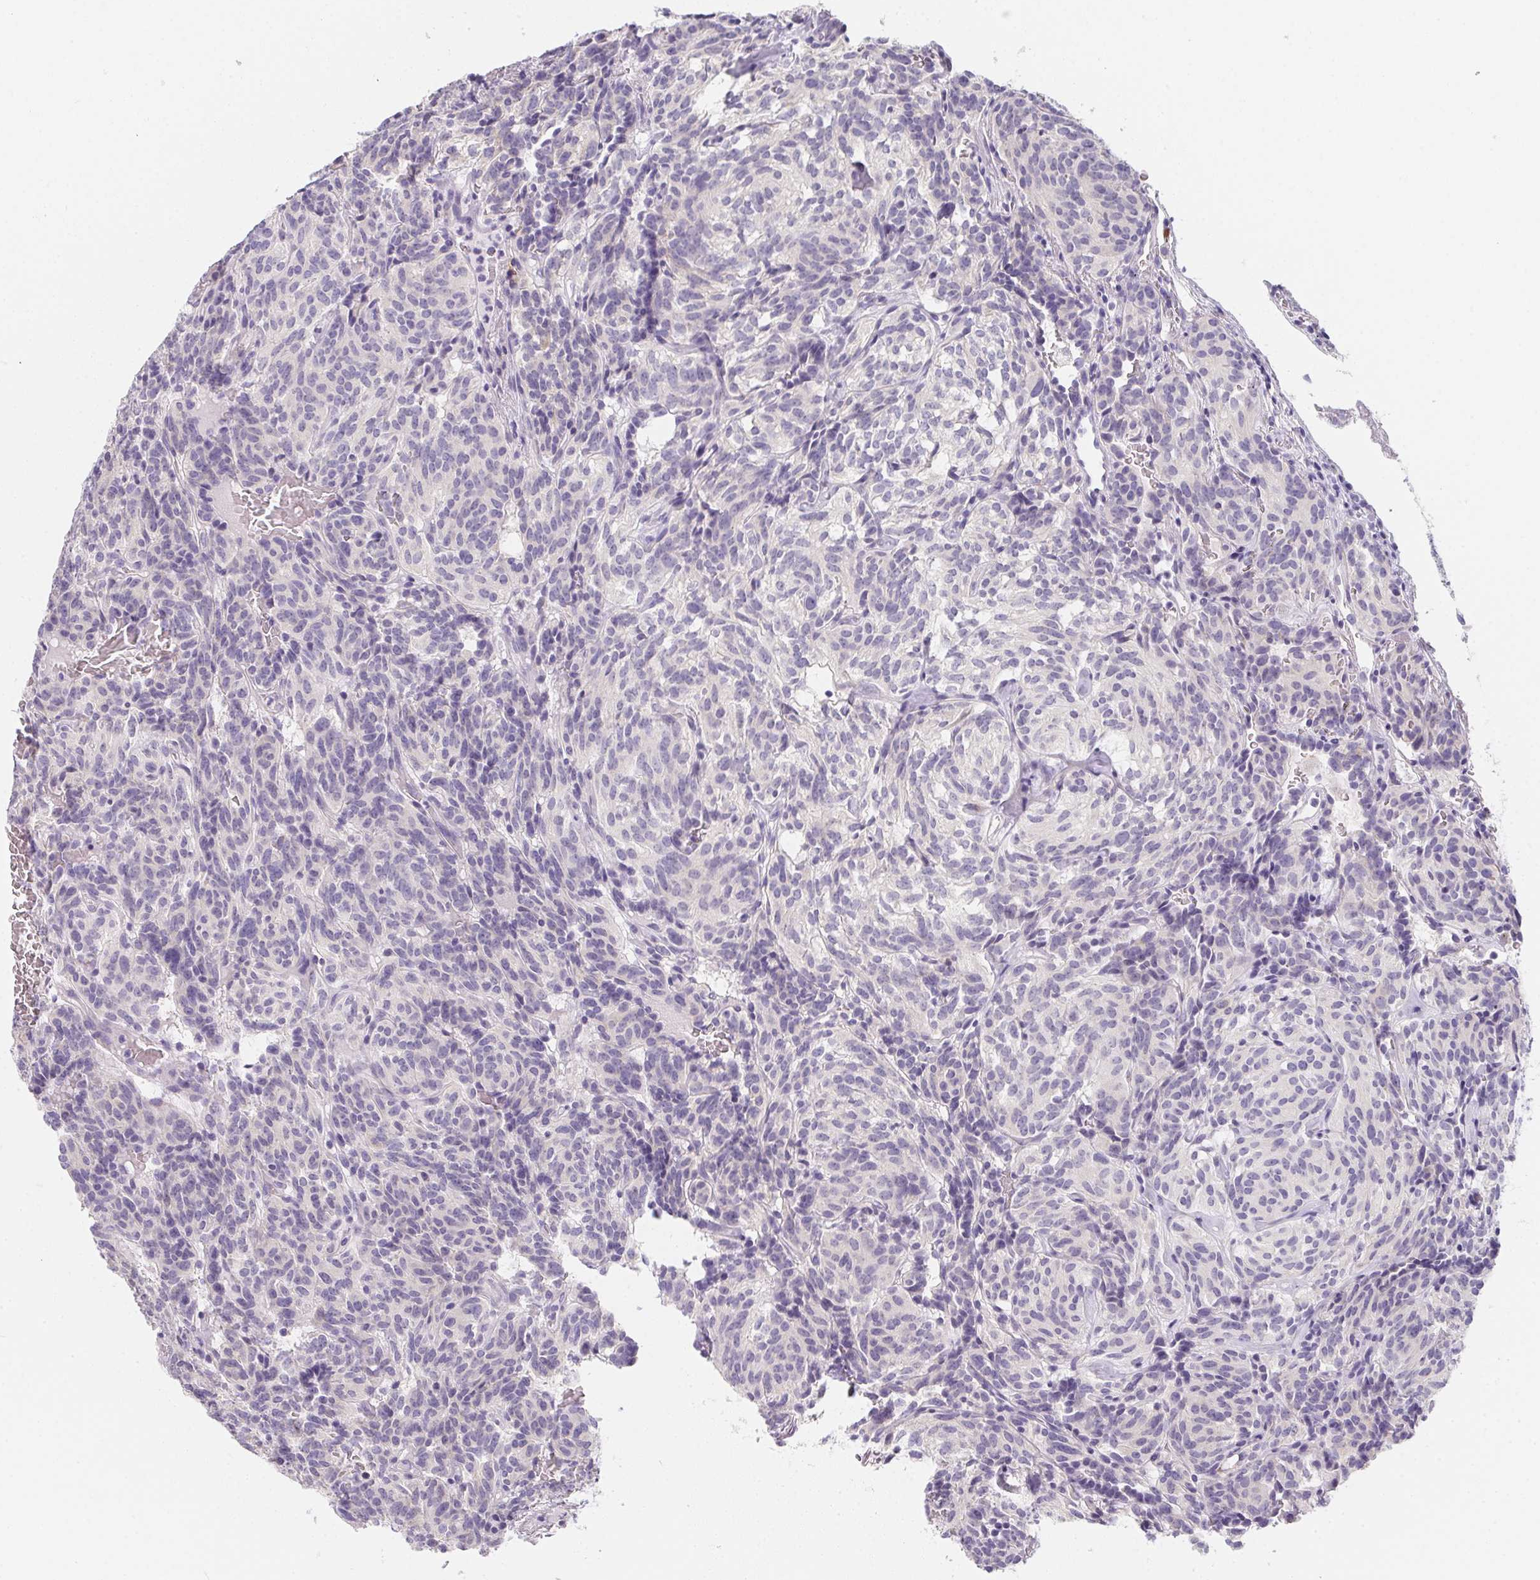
{"staining": {"intensity": "negative", "quantity": "none", "location": "none"}, "tissue": "carcinoid", "cell_type": "Tumor cells", "image_type": "cancer", "snomed": [{"axis": "morphology", "description": "Carcinoid, malignant, NOS"}, {"axis": "topography", "description": "Lung"}], "caption": "IHC of human carcinoid displays no staining in tumor cells.", "gene": "MAP1A", "patient": {"sex": "female", "age": 61}}